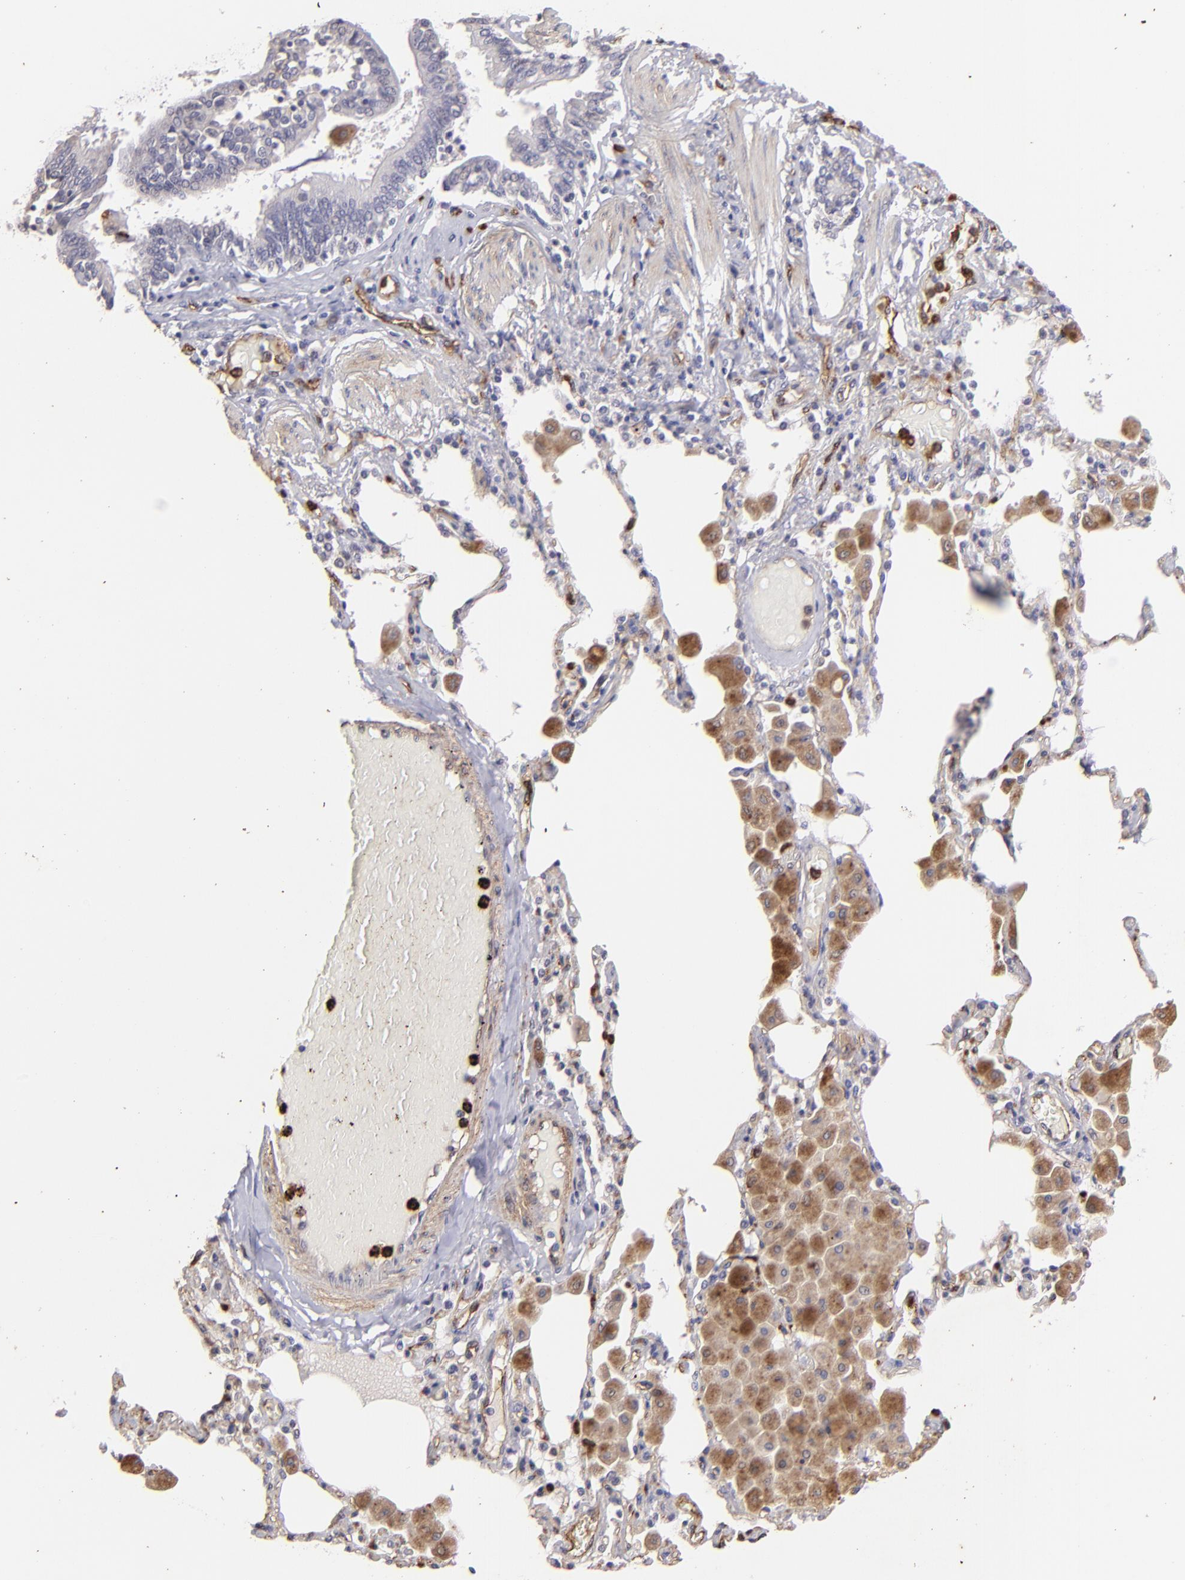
{"staining": {"intensity": "negative", "quantity": "none", "location": "none"}, "tissue": "bronchus", "cell_type": "Respiratory epithelial cells", "image_type": "normal", "snomed": [{"axis": "morphology", "description": "Normal tissue, NOS"}, {"axis": "morphology", "description": "Squamous cell carcinoma, NOS"}, {"axis": "topography", "description": "Bronchus"}, {"axis": "topography", "description": "Lung"}], "caption": "Immunohistochemical staining of unremarkable bronchus exhibits no significant expression in respiratory epithelial cells. (DAB (3,3'-diaminobenzidine) immunohistochemistry (IHC) with hematoxylin counter stain).", "gene": "DYSF", "patient": {"sex": "female", "age": 47}}